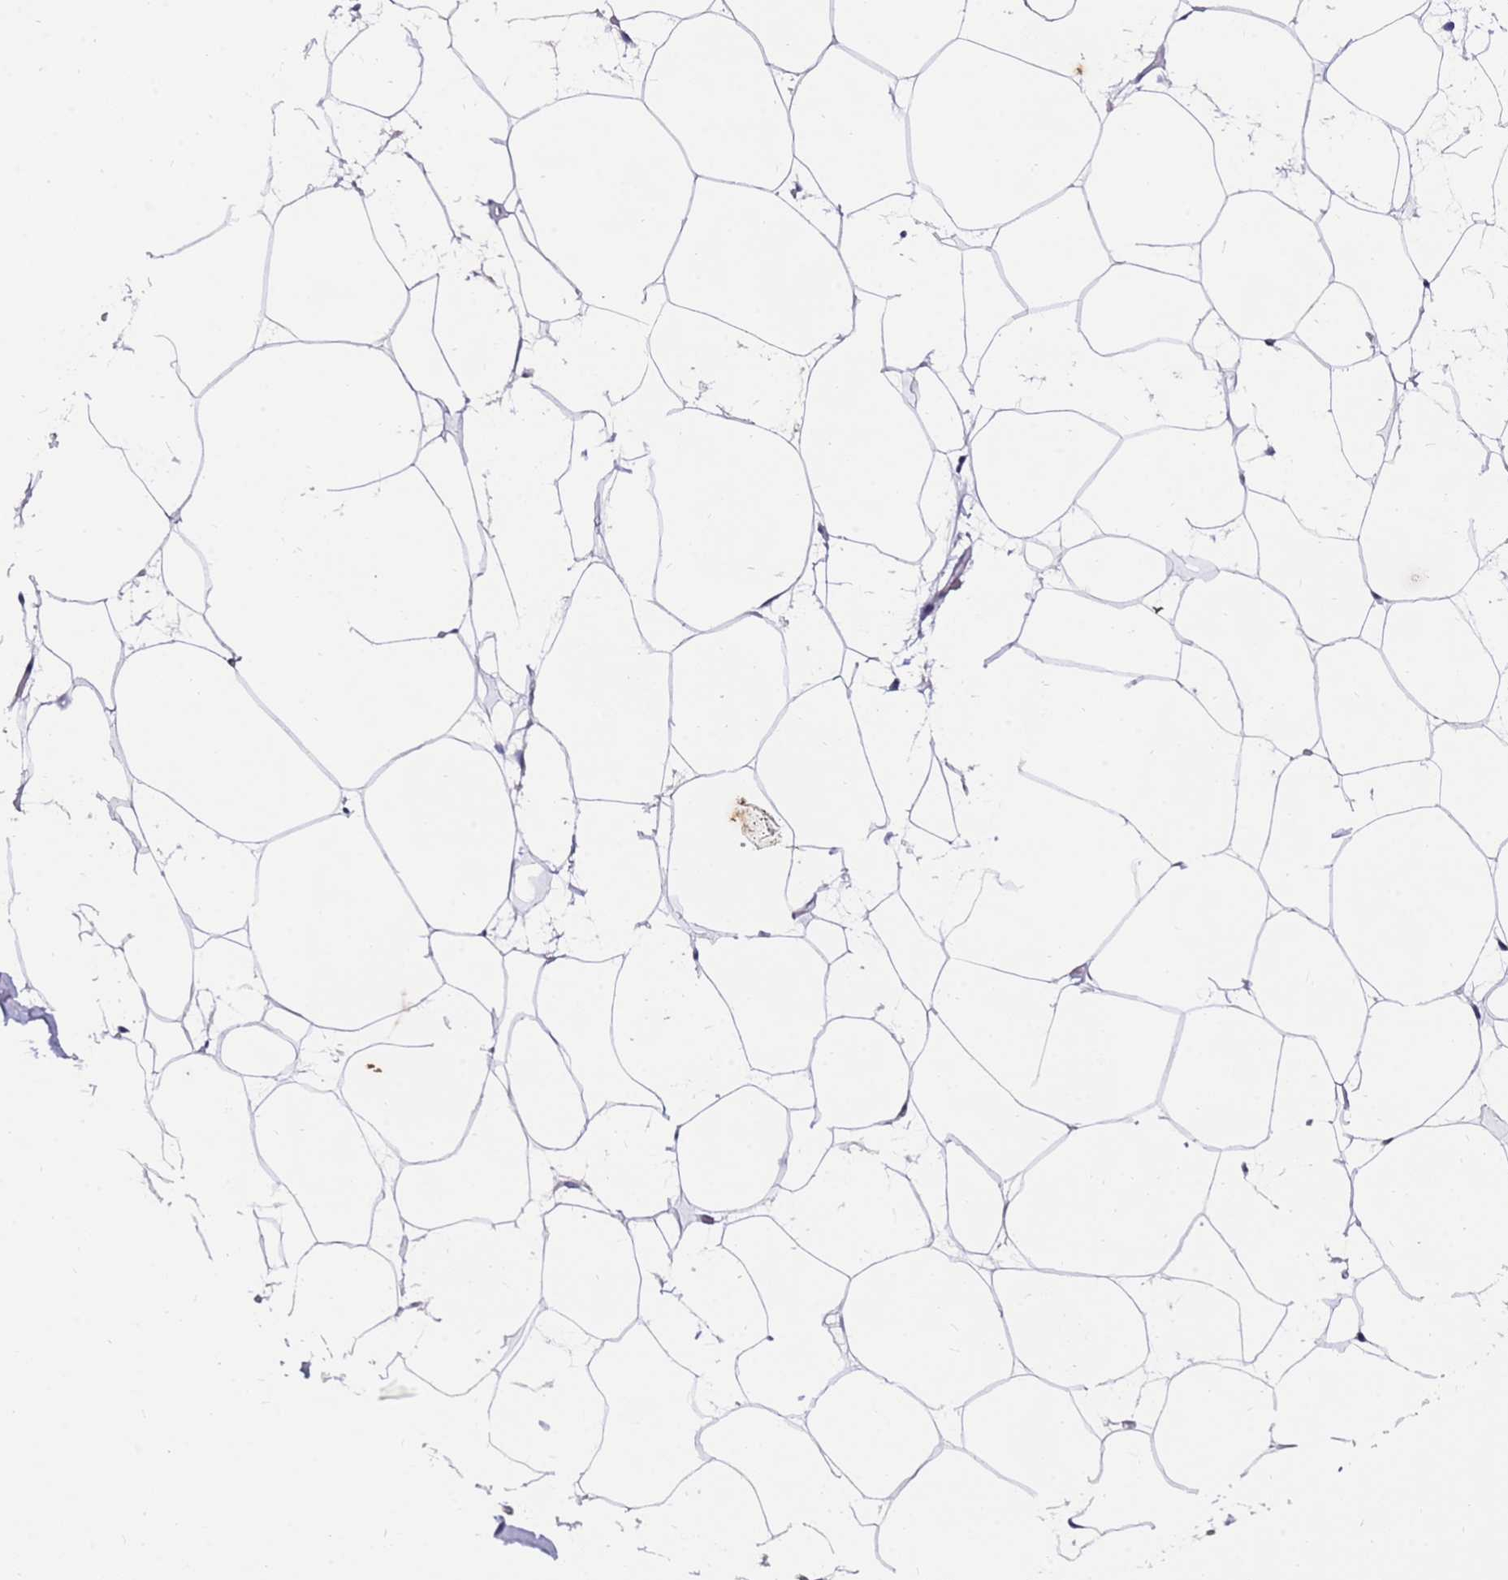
{"staining": {"intensity": "negative", "quantity": "none", "location": "none"}, "tissue": "adipose tissue", "cell_type": "Adipocytes", "image_type": "normal", "snomed": [{"axis": "morphology", "description": "Normal tissue, NOS"}, {"axis": "topography", "description": "Adipose tissue"}], "caption": "Immunohistochemistry (IHC) image of unremarkable adipose tissue: human adipose tissue stained with DAB displays no significant protein expression in adipocytes. (DAB (3,3'-diaminobenzidine) immunohistochemistry (IHC) with hematoxylin counter stain).", "gene": "EVPLL", "patient": {"sex": "female", "age": 37}}